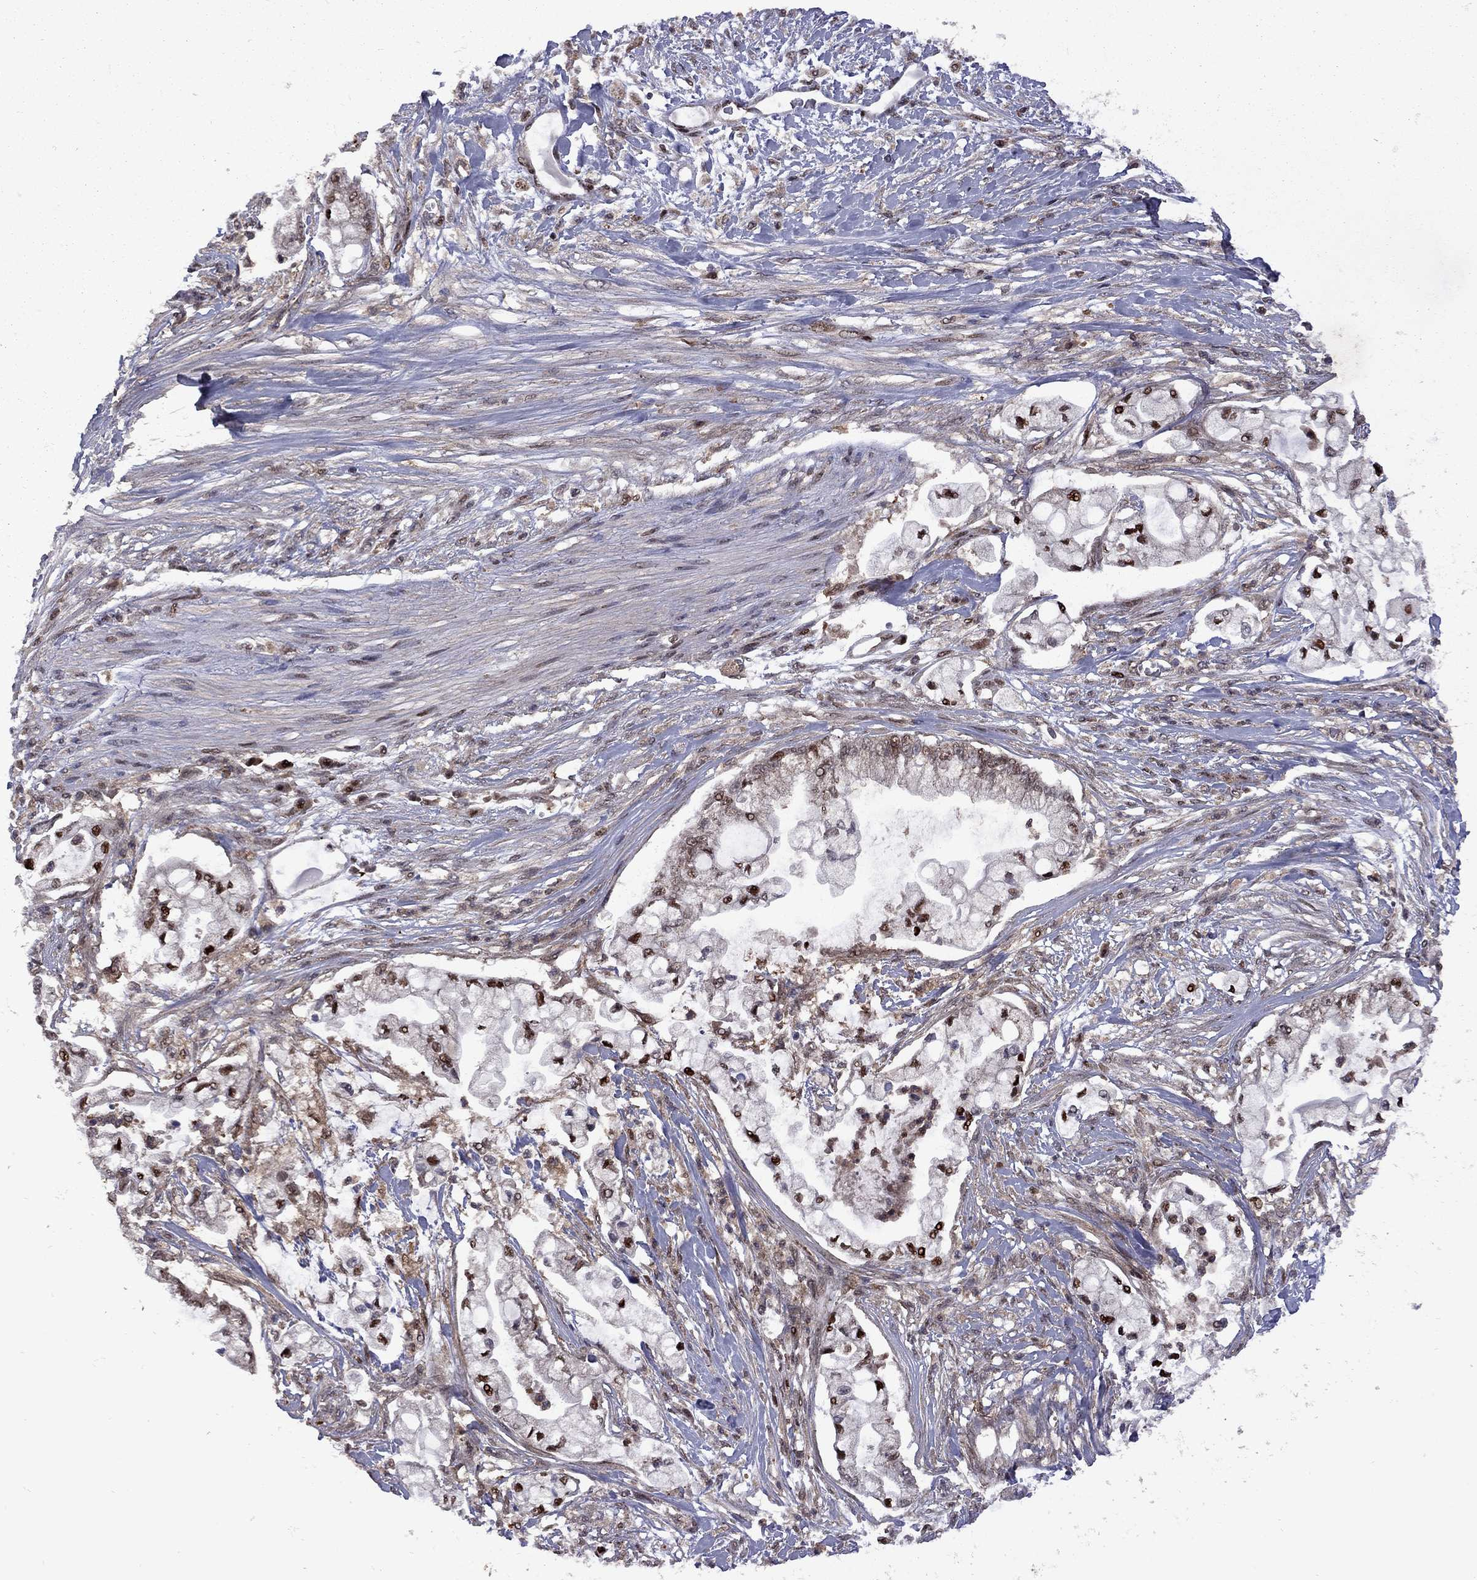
{"staining": {"intensity": "strong", "quantity": ">75%", "location": "nuclear"}, "tissue": "pancreatic cancer", "cell_type": "Tumor cells", "image_type": "cancer", "snomed": [{"axis": "morphology", "description": "Adenocarcinoma, NOS"}, {"axis": "topography", "description": "Pancreas"}], "caption": "IHC of adenocarcinoma (pancreatic) reveals high levels of strong nuclear staining in about >75% of tumor cells.", "gene": "IPP", "patient": {"sex": "female", "age": 69}}